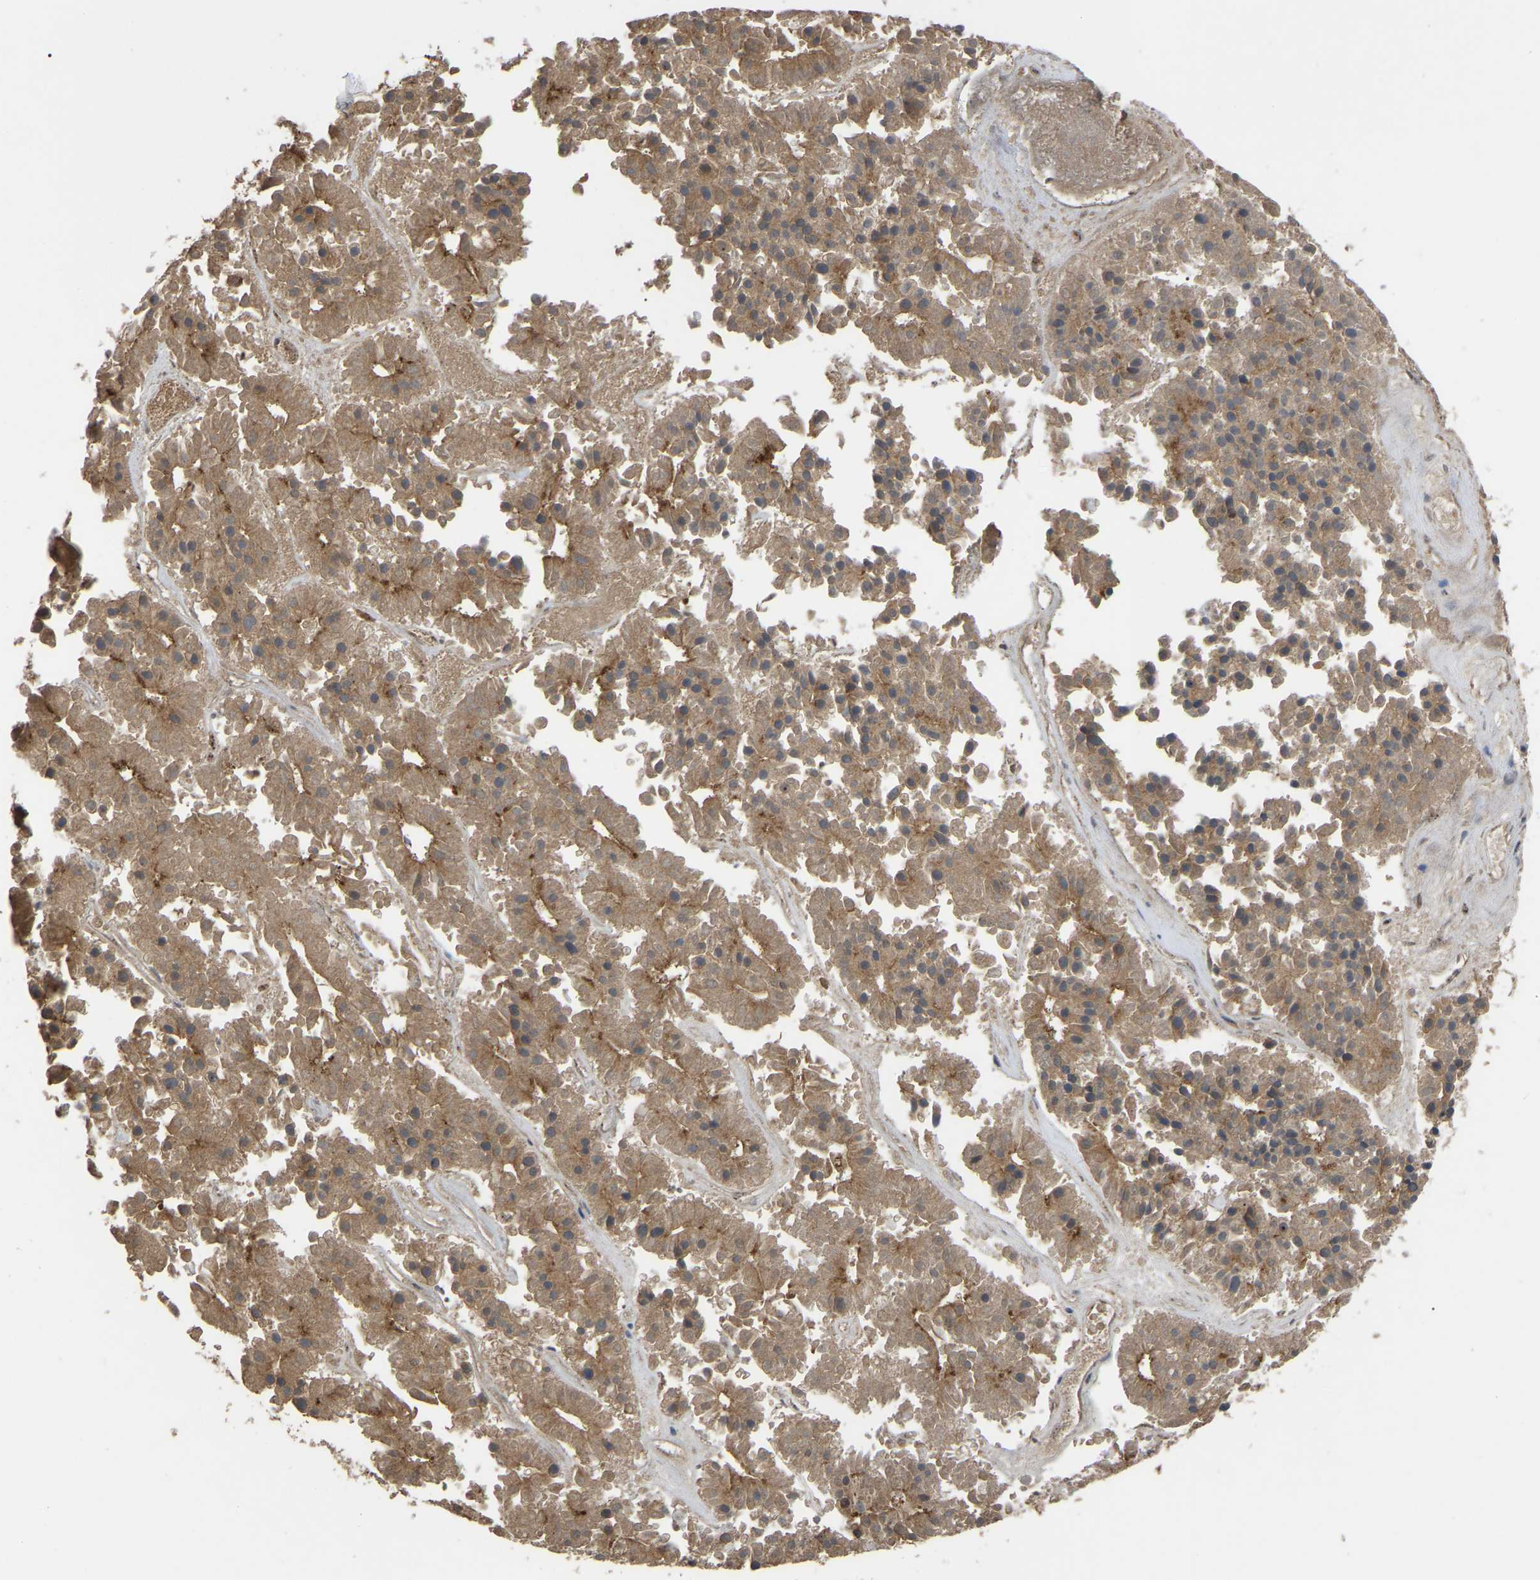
{"staining": {"intensity": "moderate", "quantity": ">75%", "location": "cytoplasmic/membranous"}, "tissue": "pancreatic cancer", "cell_type": "Tumor cells", "image_type": "cancer", "snomed": [{"axis": "morphology", "description": "Adenocarcinoma, NOS"}, {"axis": "topography", "description": "Pancreas"}], "caption": "Immunohistochemical staining of human pancreatic cancer (adenocarcinoma) shows moderate cytoplasmic/membranous protein positivity in approximately >75% of tumor cells.", "gene": "GCC1", "patient": {"sex": "male", "age": 50}}